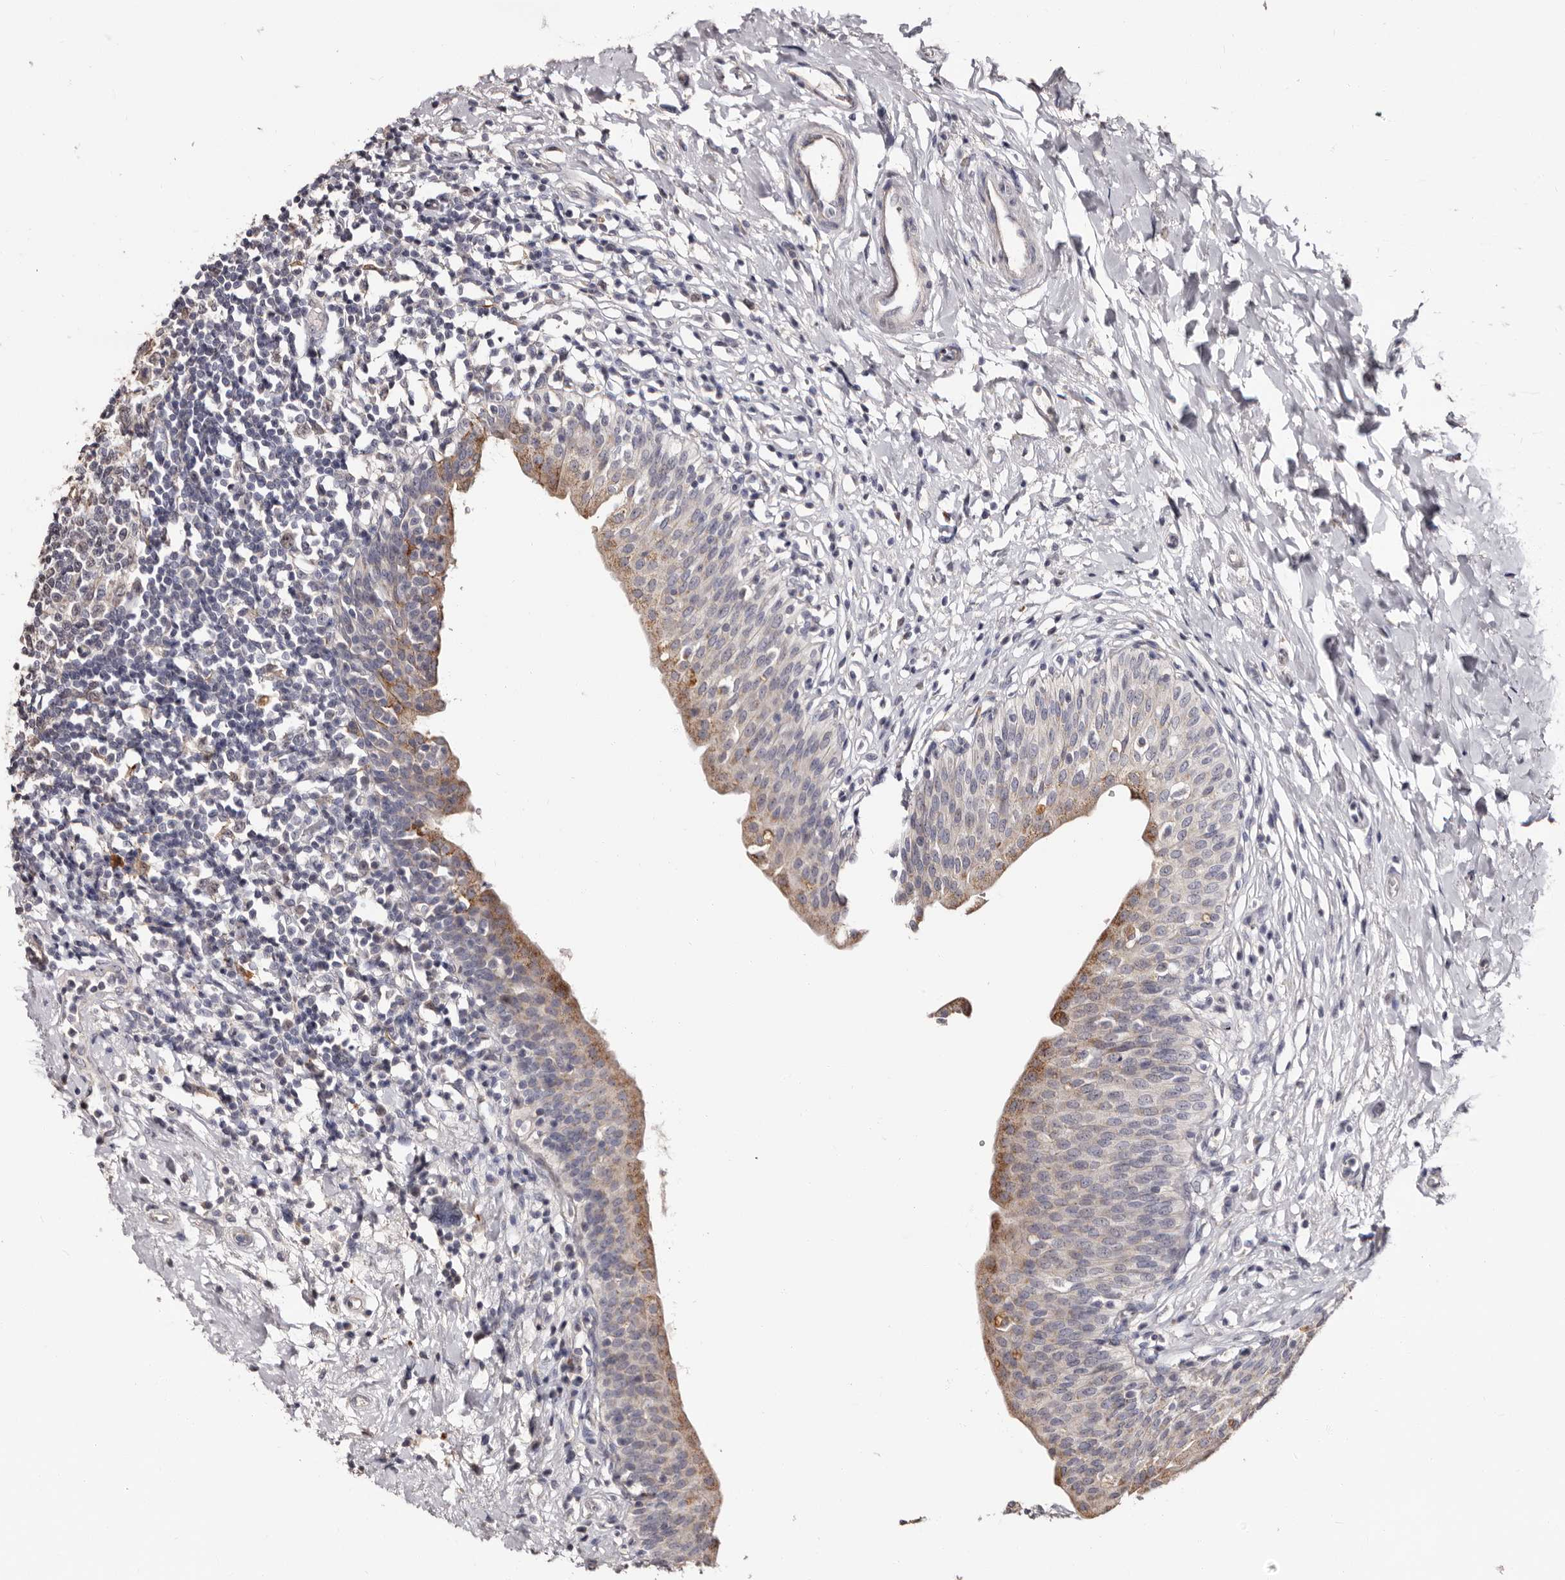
{"staining": {"intensity": "moderate", "quantity": "25%-75%", "location": "cytoplasmic/membranous"}, "tissue": "urinary bladder", "cell_type": "Urothelial cells", "image_type": "normal", "snomed": [{"axis": "morphology", "description": "Normal tissue, NOS"}, {"axis": "topography", "description": "Urinary bladder"}], "caption": "Immunohistochemistry image of normal urinary bladder stained for a protein (brown), which reveals medium levels of moderate cytoplasmic/membranous positivity in about 25%-75% of urothelial cells.", "gene": "PTAFR", "patient": {"sex": "male", "age": 83}}